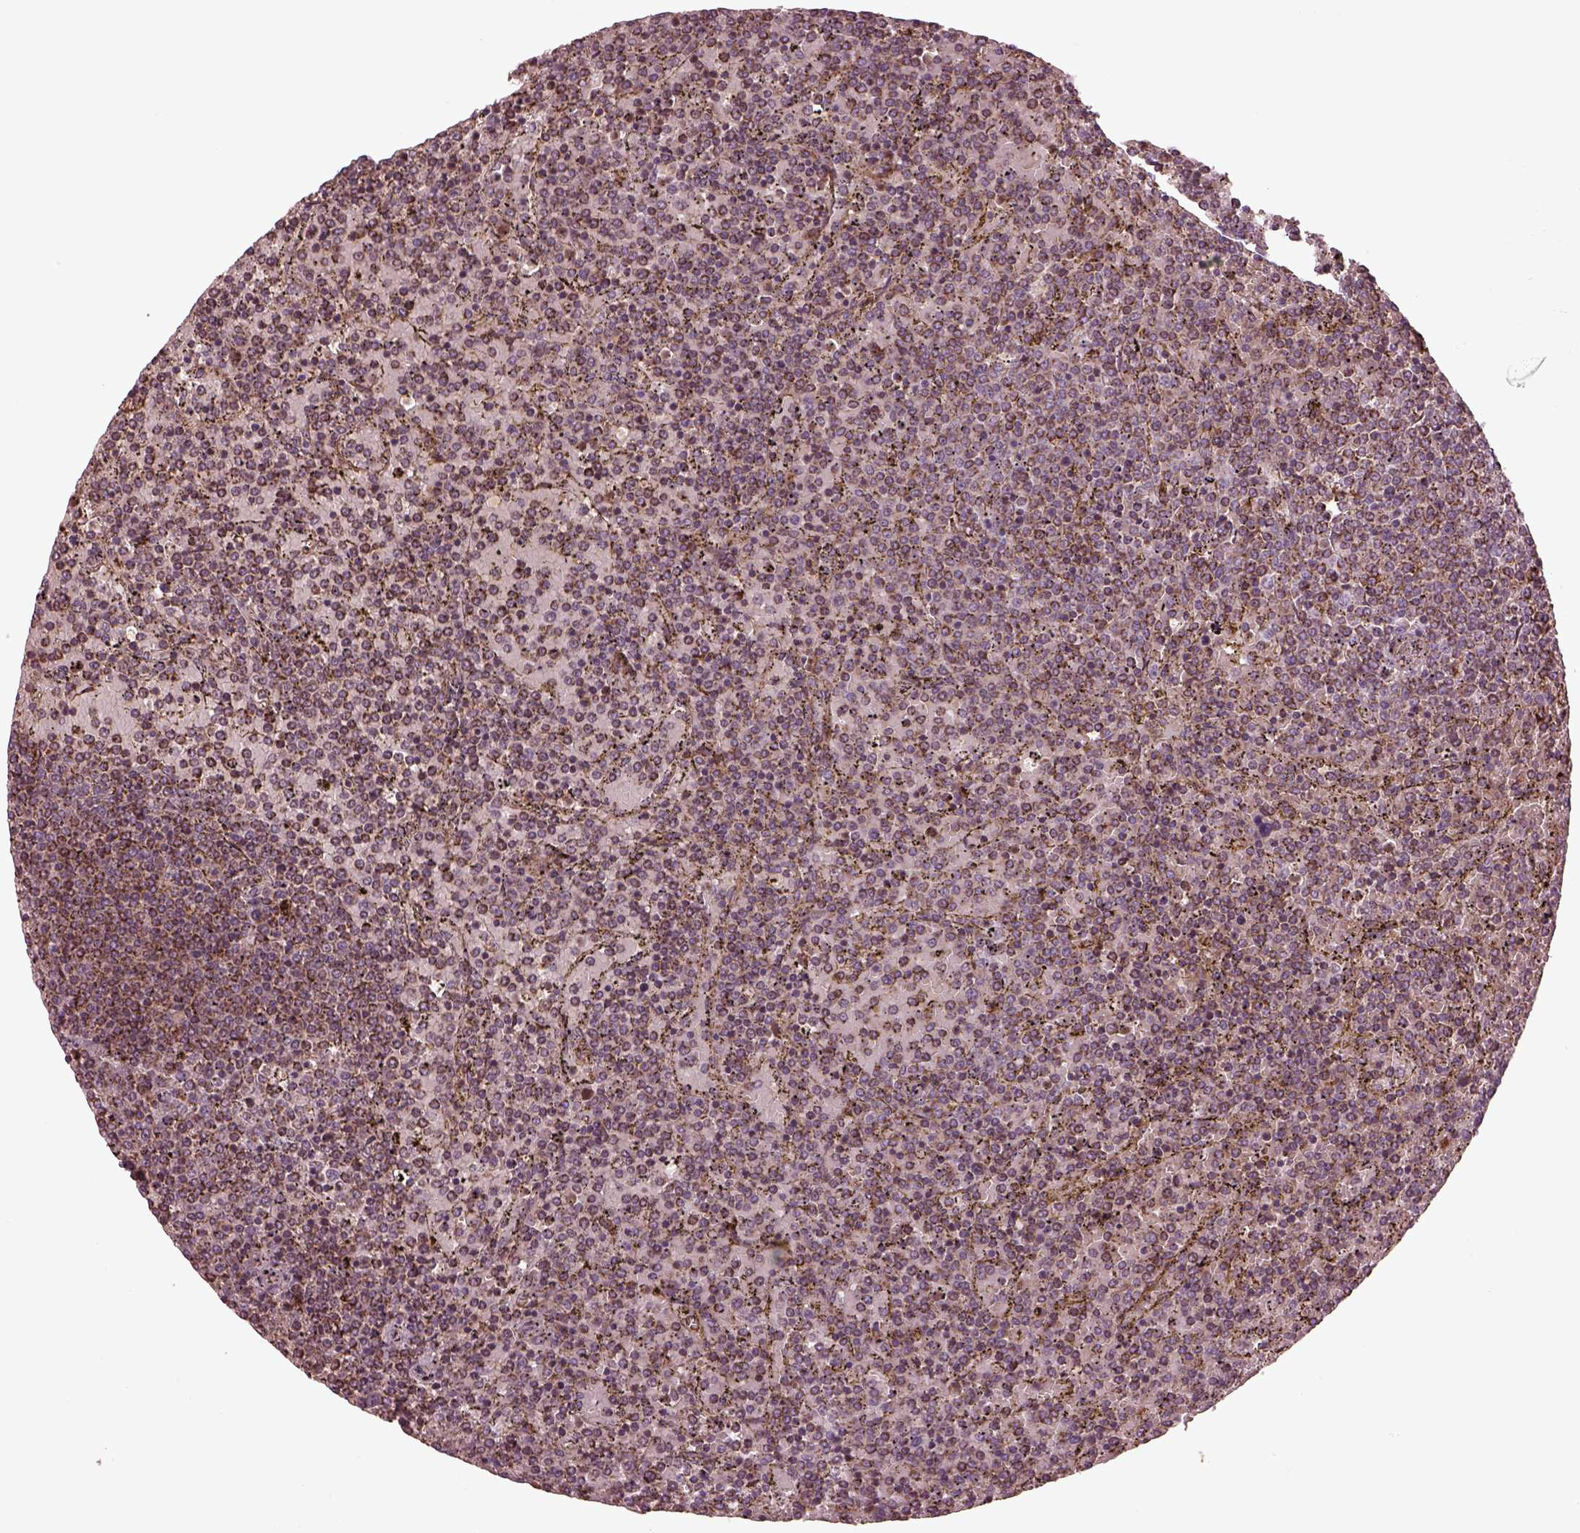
{"staining": {"intensity": "negative", "quantity": "none", "location": "none"}, "tissue": "lymphoma", "cell_type": "Tumor cells", "image_type": "cancer", "snomed": [{"axis": "morphology", "description": "Malignant lymphoma, non-Hodgkin's type, Low grade"}, {"axis": "topography", "description": "Spleen"}], "caption": "Low-grade malignant lymphoma, non-Hodgkin's type stained for a protein using immunohistochemistry shows no expression tumor cells.", "gene": "TMEM254", "patient": {"sex": "female", "age": 77}}